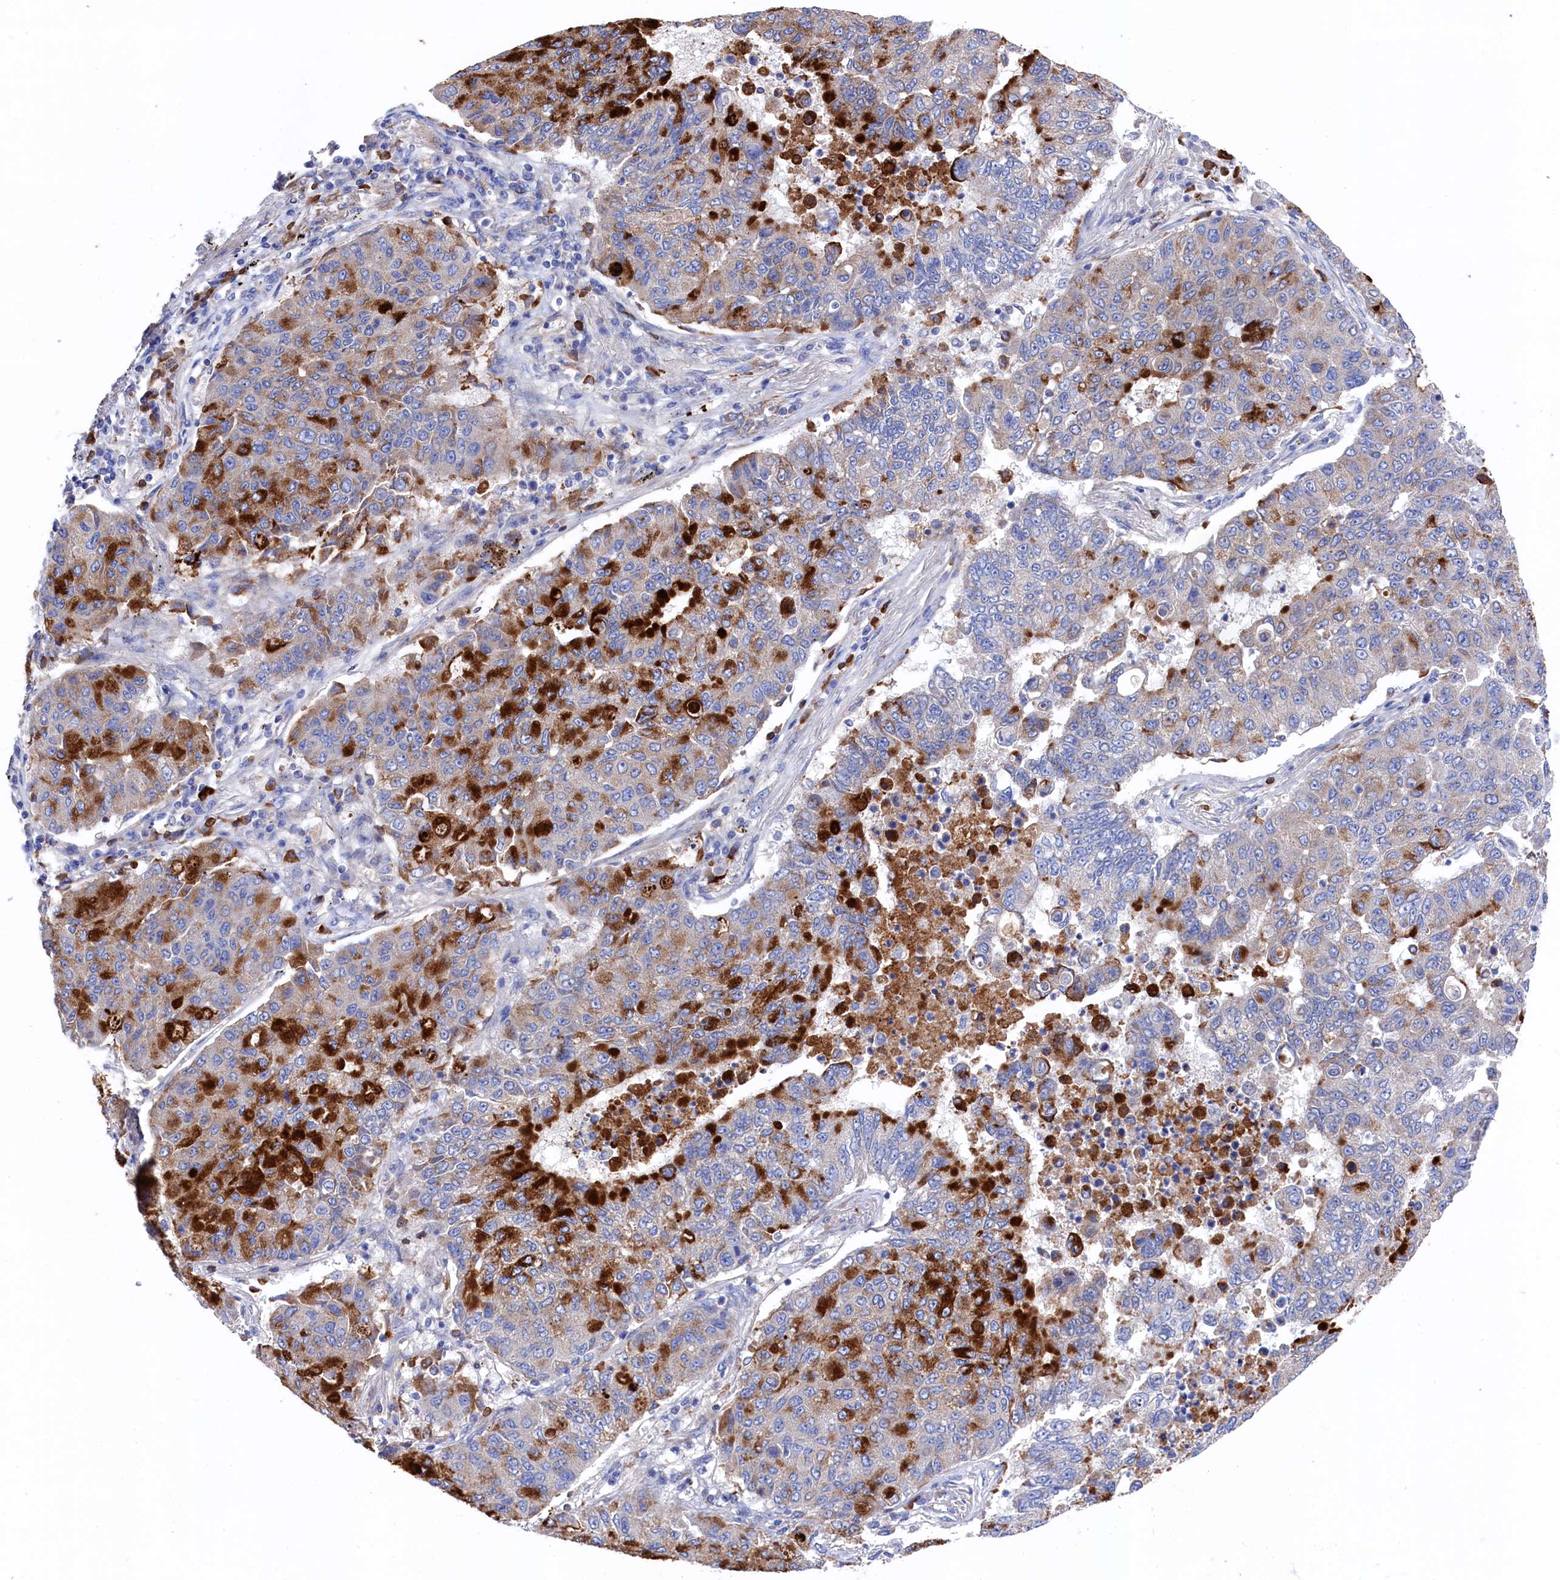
{"staining": {"intensity": "strong", "quantity": "25%-75%", "location": "cytoplasmic/membranous"}, "tissue": "lung cancer", "cell_type": "Tumor cells", "image_type": "cancer", "snomed": [{"axis": "morphology", "description": "Squamous cell carcinoma, NOS"}, {"axis": "topography", "description": "Lung"}], "caption": "A brown stain labels strong cytoplasmic/membranous staining of a protein in human lung squamous cell carcinoma tumor cells.", "gene": "C12orf73", "patient": {"sex": "male", "age": 74}}